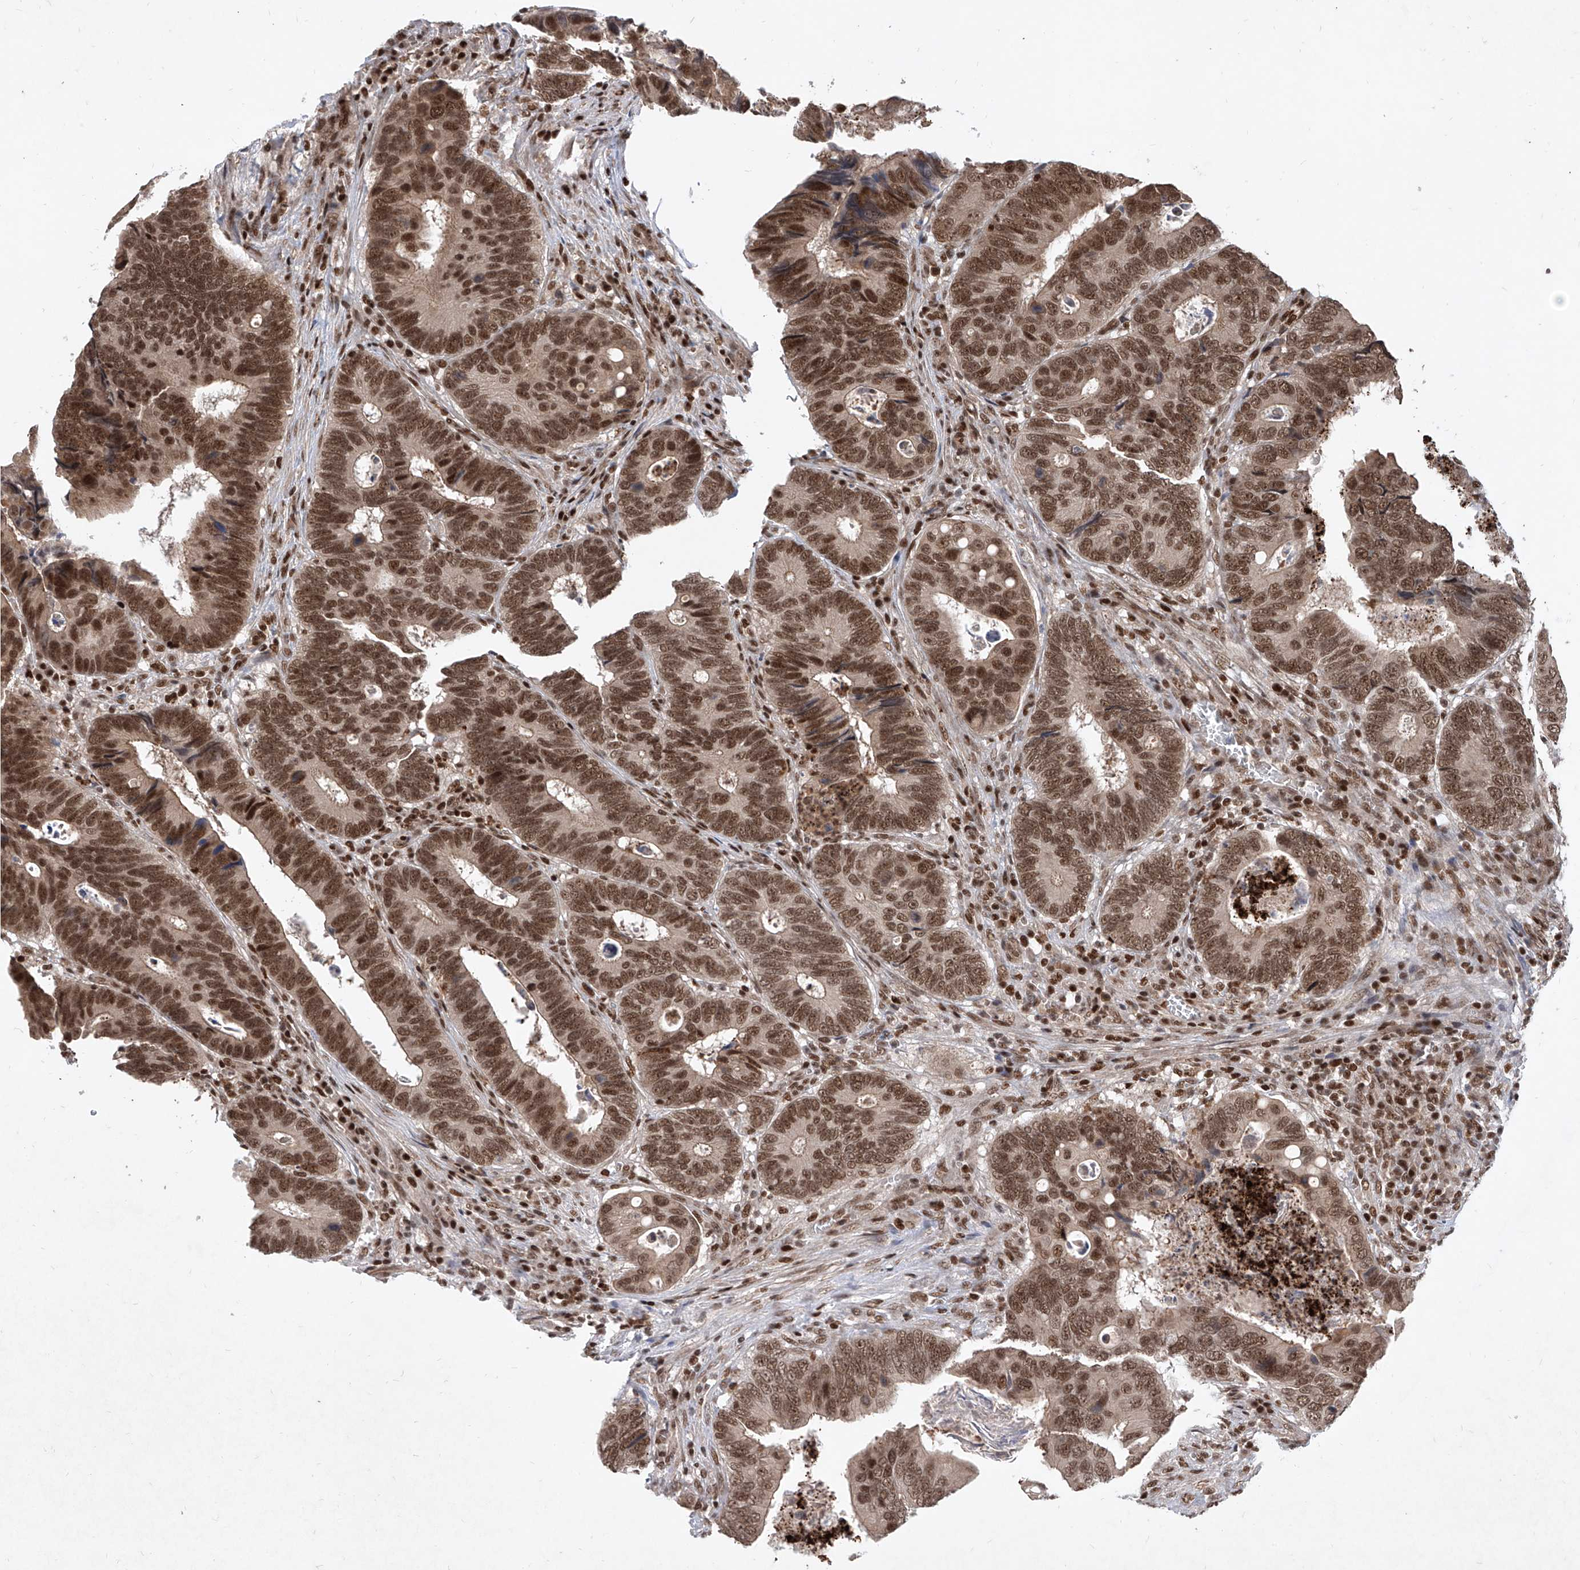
{"staining": {"intensity": "strong", "quantity": ">75%", "location": "nuclear"}, "tissue": "colorectal cancer", "cell_type": "Tumor cells", "image_type": "cancer", "snomed": [{"axis": "morphology", "description": "Adenocarcinoma, NOS"}, {"axis": "topography", "description": "Colon"}], "caption": "Immunohistochemical staining of colorectal cancer displays high levels of strong nuclear positivity in approximately >75% of tumor cells.", "gene": "IRF2", "patient": {"sex": "male", "age": 72}}